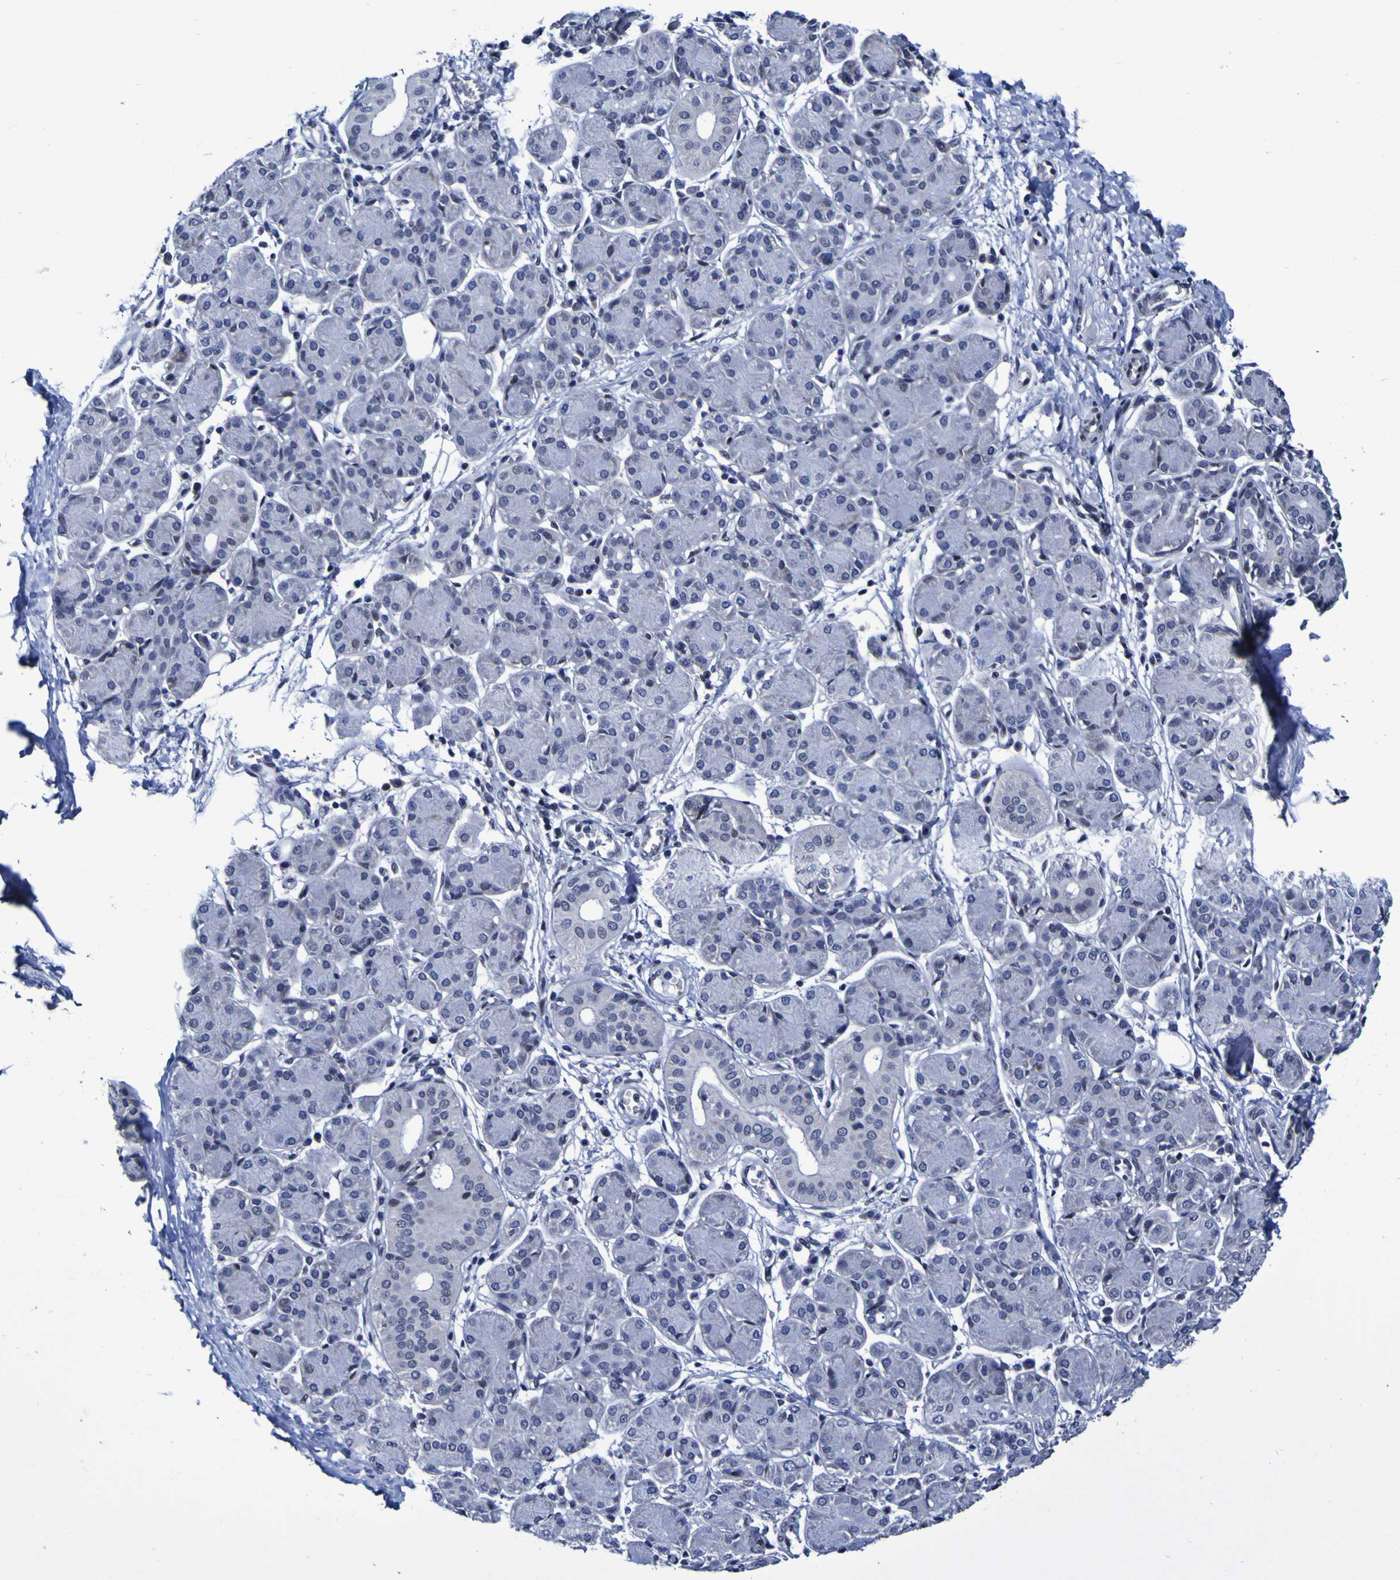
{"staining": {"intensity": "weak", "quantity": "<25%", "location": "cytoplasmic/membranous,nuclear"}, "tissue": "salivary gland", "cell_type": "Glandular cells", "image_type": "normal", "snomed": [{"axis": "morphology", "description": "Normal tissue, NOS"}, {"axis": "morphology", "description": "Inflammation, NOS"}, {"axis": "topography", "description": "Lymph node"}, {"axis": "topography", "description": "Salivary gland"}], "caption": "Glandular cells show no significant staining in normal salivary gland. (Stains: DAB (3,3'-diaminobenzidine) immunohistochemistry (IHC) with hematoxylin counter stain, Microscopy: brightfield microscopy at high magnification).", "gene": "MBD3", "patient": {"sex": "male", "age": 3}}